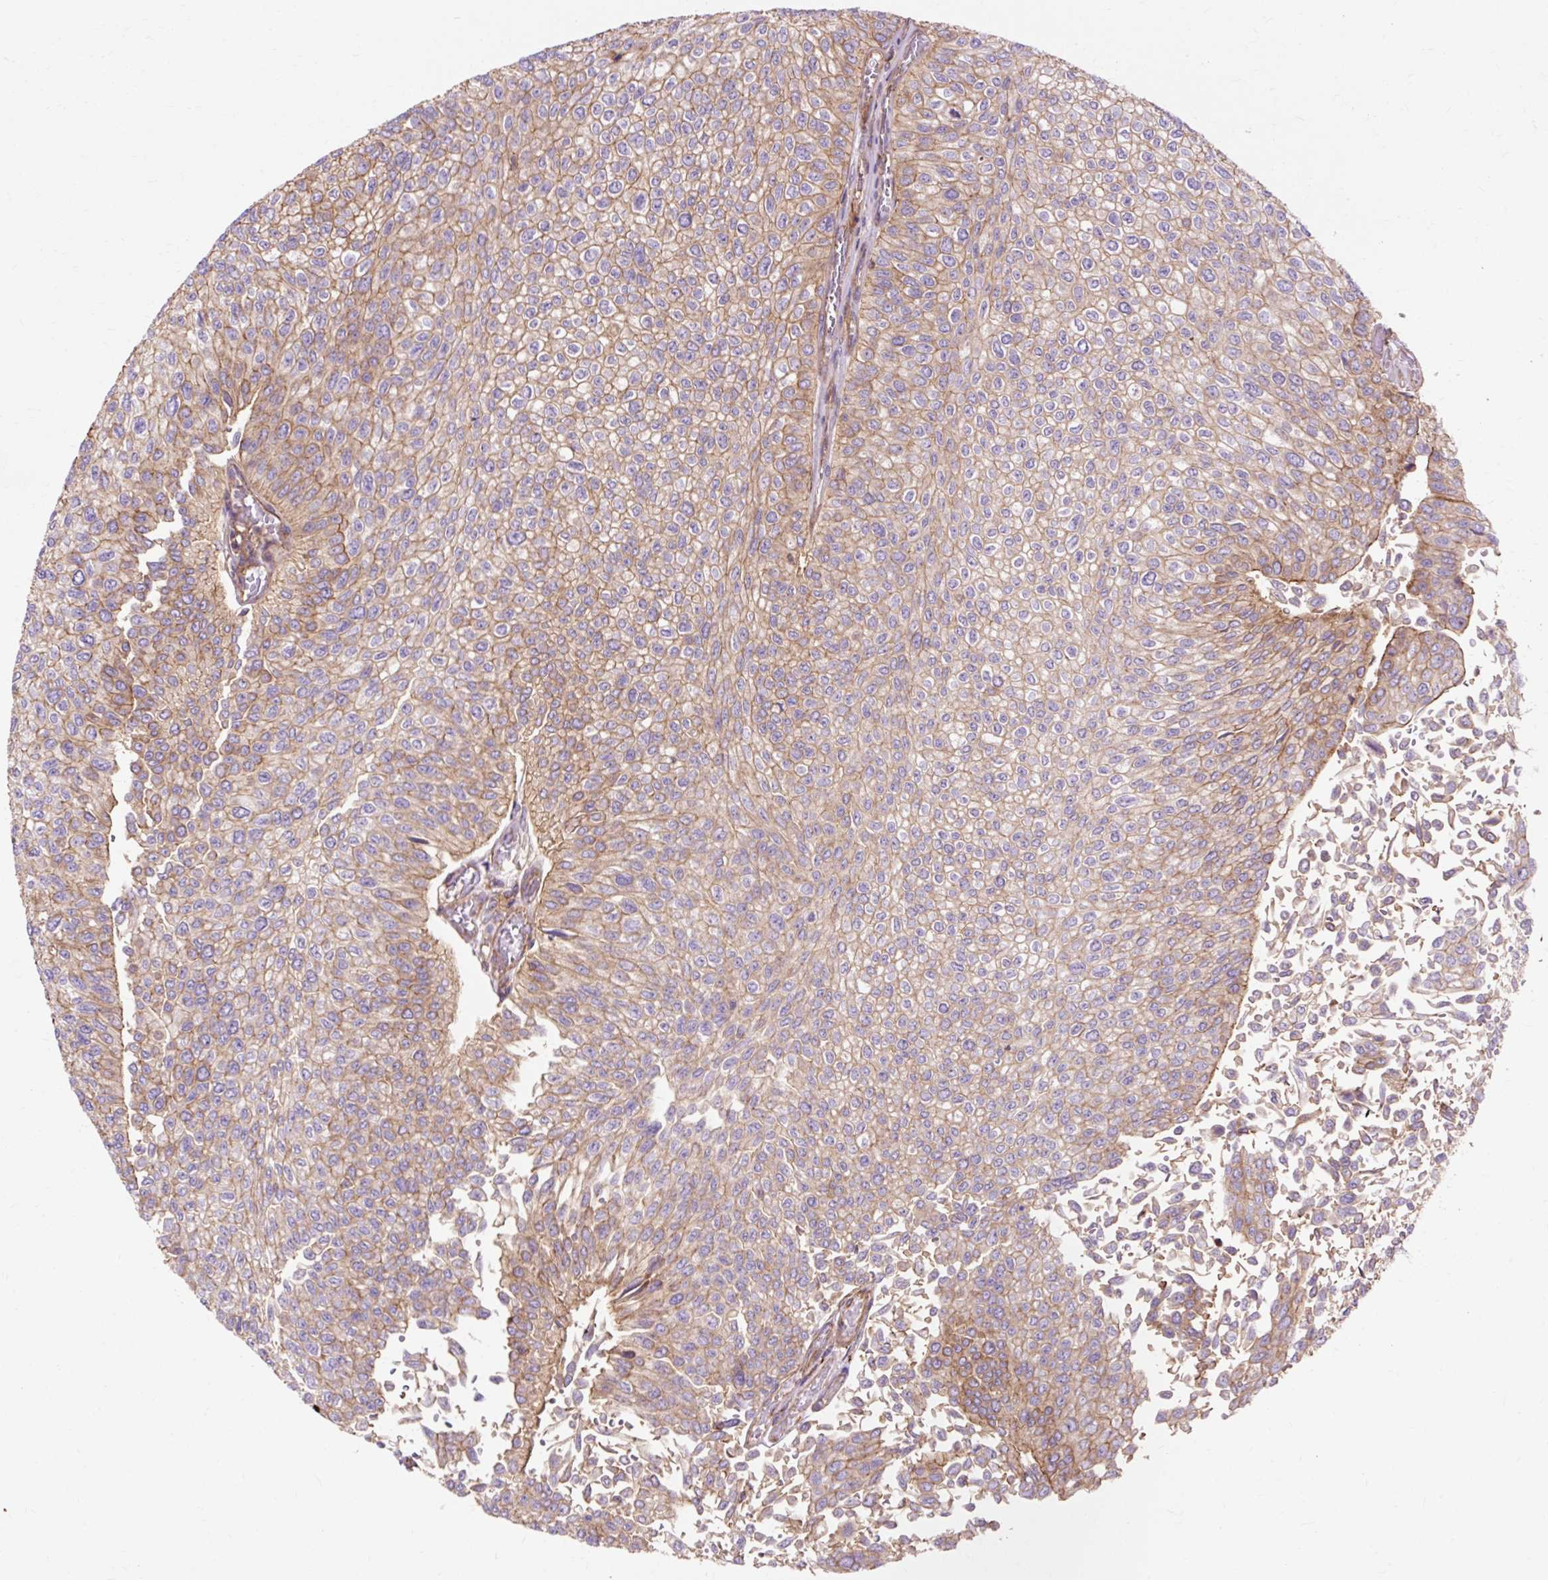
{"staining": {"intensity": "weak", "quantity": ">75%", "location": "cytoplasmic/membranous"}, "tissue": "urothelial cancer", "cell_type": "Tumor cells", "image_type": "cancer", "snomed": [{"axis": "morphology", "description": "Urothelial carcinoma, NOS"}, {"axis": "topography", "description": "Urinary bladder"}], "caption": "A micrograph of human urothelial cancer stained for a protein reveals weak cytoplasmic/membranous brown staining in tumor cells. The protein of interest is shown in brown color, while the nuclei are stained blue.", "gene": "TBC1D2B", "patient": {"sex": "male", "age": 59}}